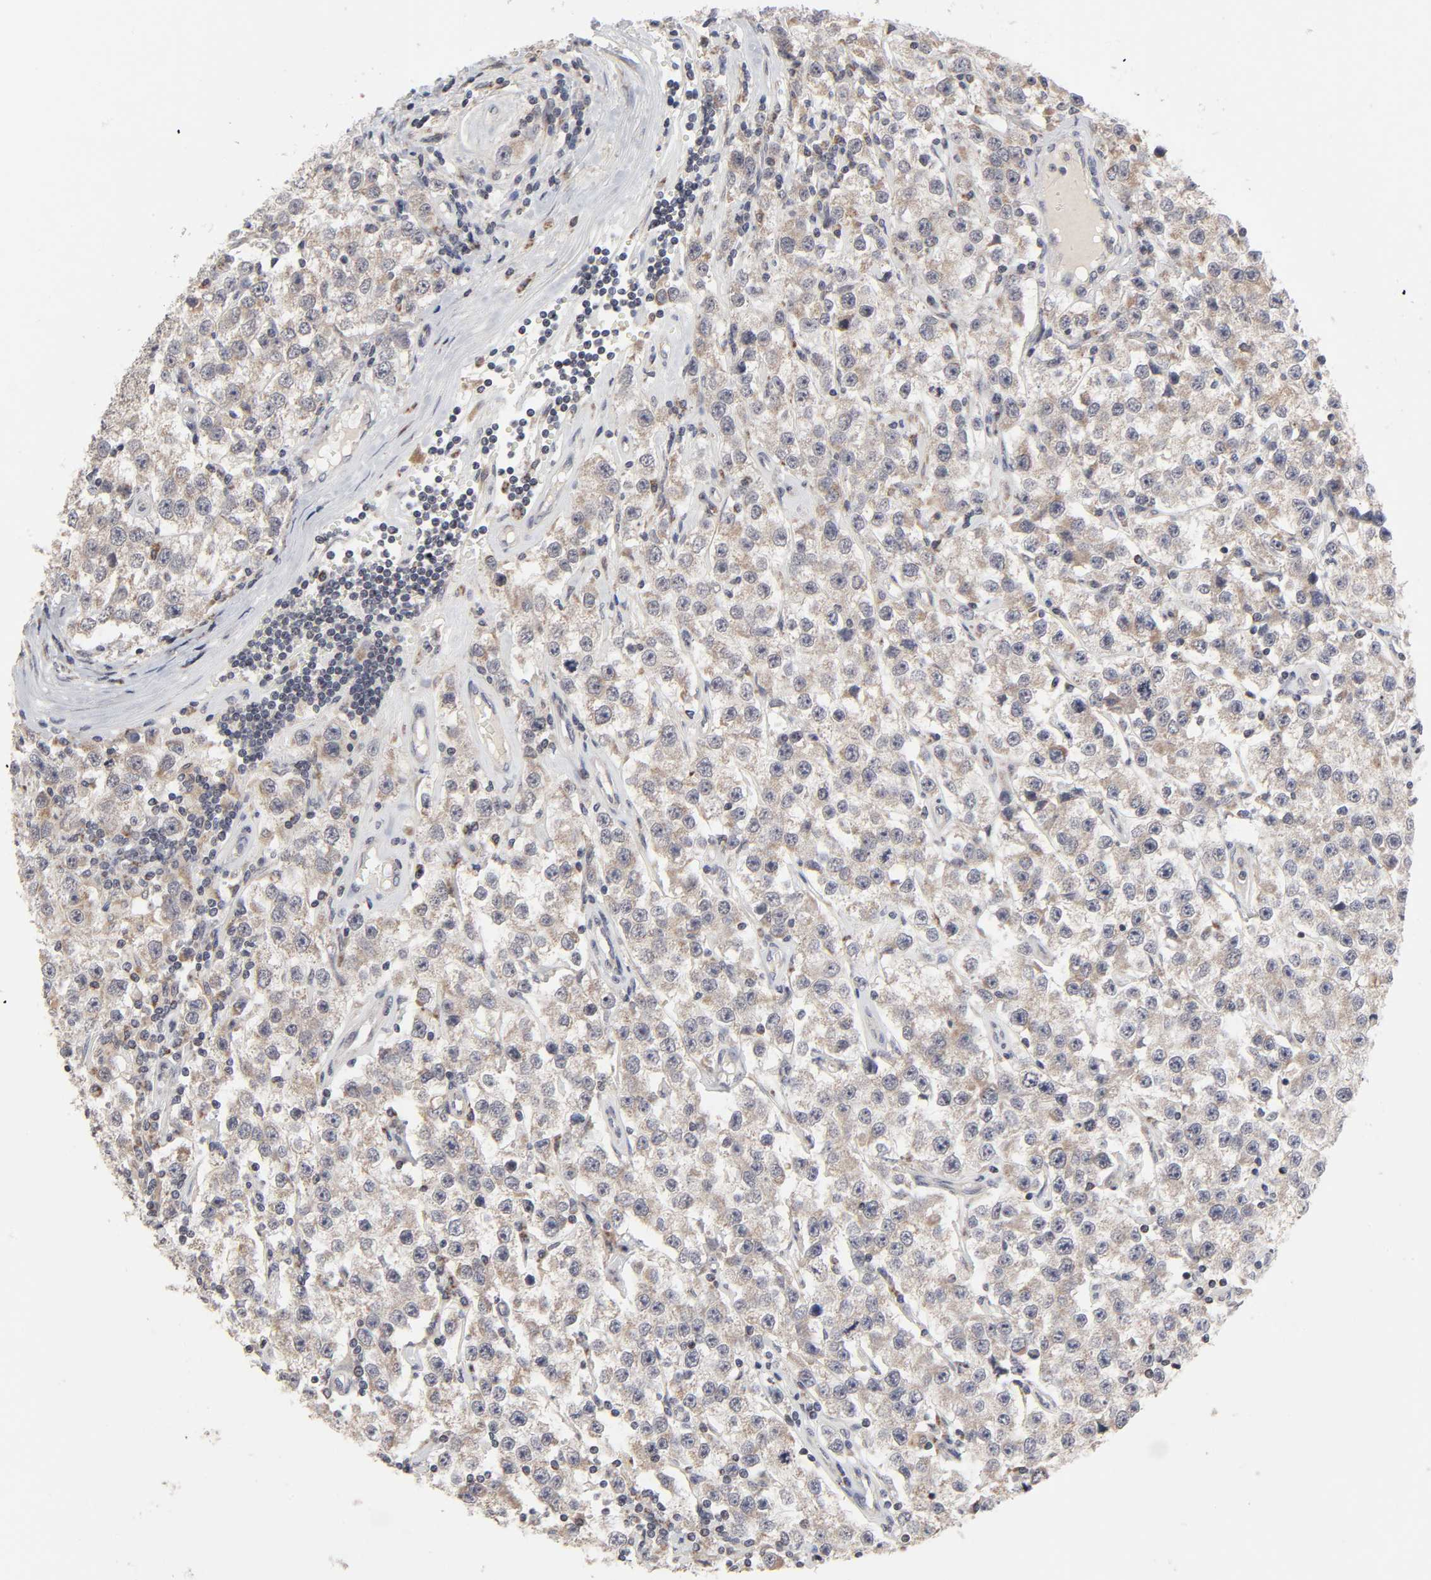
{"staining": {"intensity": "moderate", "quantity": ">75%", "location": "cytoplasmic/membranous"}, "tissue": "testis cancer", "cell_type": "Tumor cells", "image_type": "cancer", "snomed": [{"axis": "morphology", "description": "Seminoma, NOS"}, {"axis": "topography", "description": "Testis"}], "caption": "Immunohistochemistry micrograph of neoplastic tissue: human testis cancer (seminoma) stained using IHC displays medium levels of moderate protein expression localized specifically in the cytoplasmic/membranous of tumor cells, appearing as a cytoplasmic/membranous brown color.", "gene": "AUH", "patient": {"sex": "male", "age": 52}}